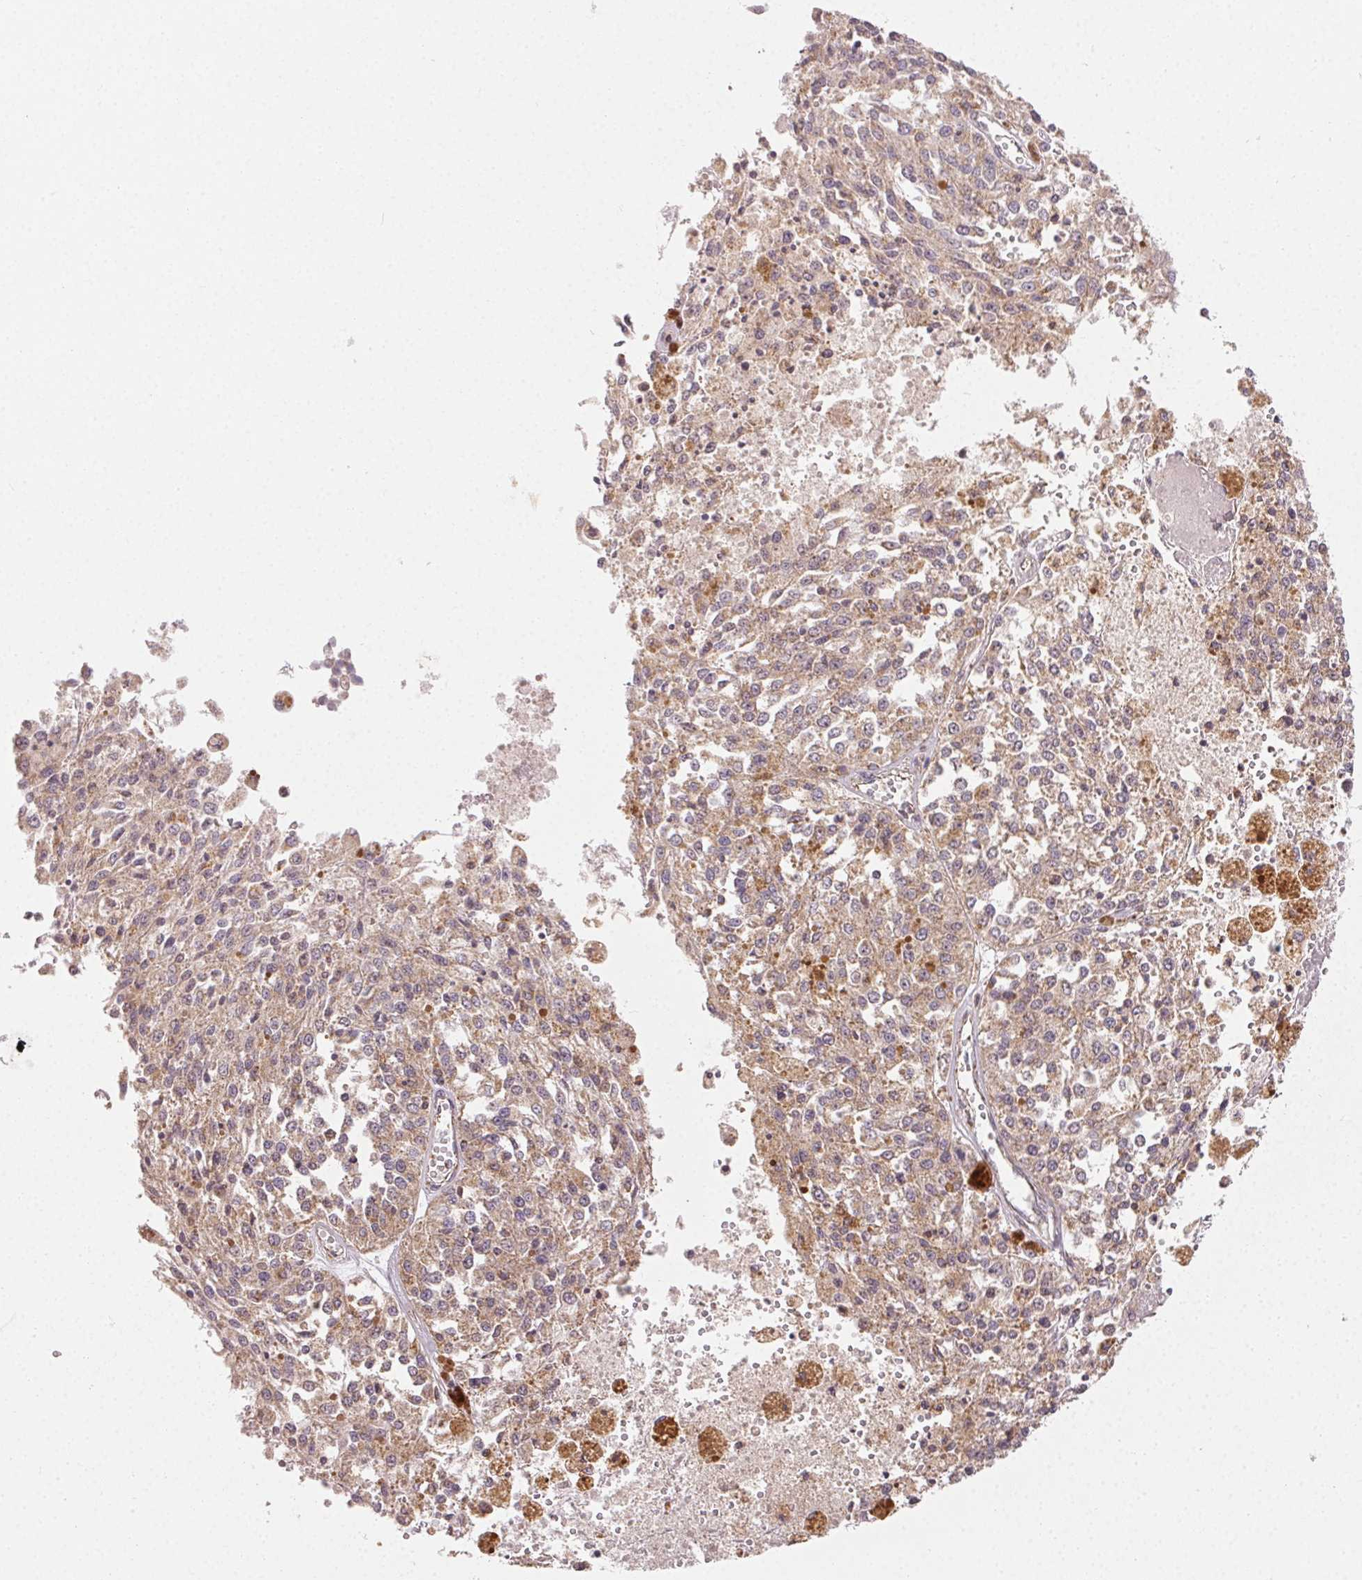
{"staining": {"intensity": "weak", "quantity": ">75%", "location": "cytoplasmic/membranous"}, "tissue": "melanoma", "cell_type": "Tumor cells", "image_type": "cancer", "snomed": [{"axis": "morphology", "description": "Malignant melanoma, Metastatic site"}, {"axis": "topography", "description": "Lymph node"}], "caption": "This image demonstrates IHC staining of malignant melanoma (metastatic site), with low weak cytoplasmic/membranous positivity in approximately >75% of tumor cells.", "gene": "CLASP1", "patient": {"sex": "female", "age": 64}}